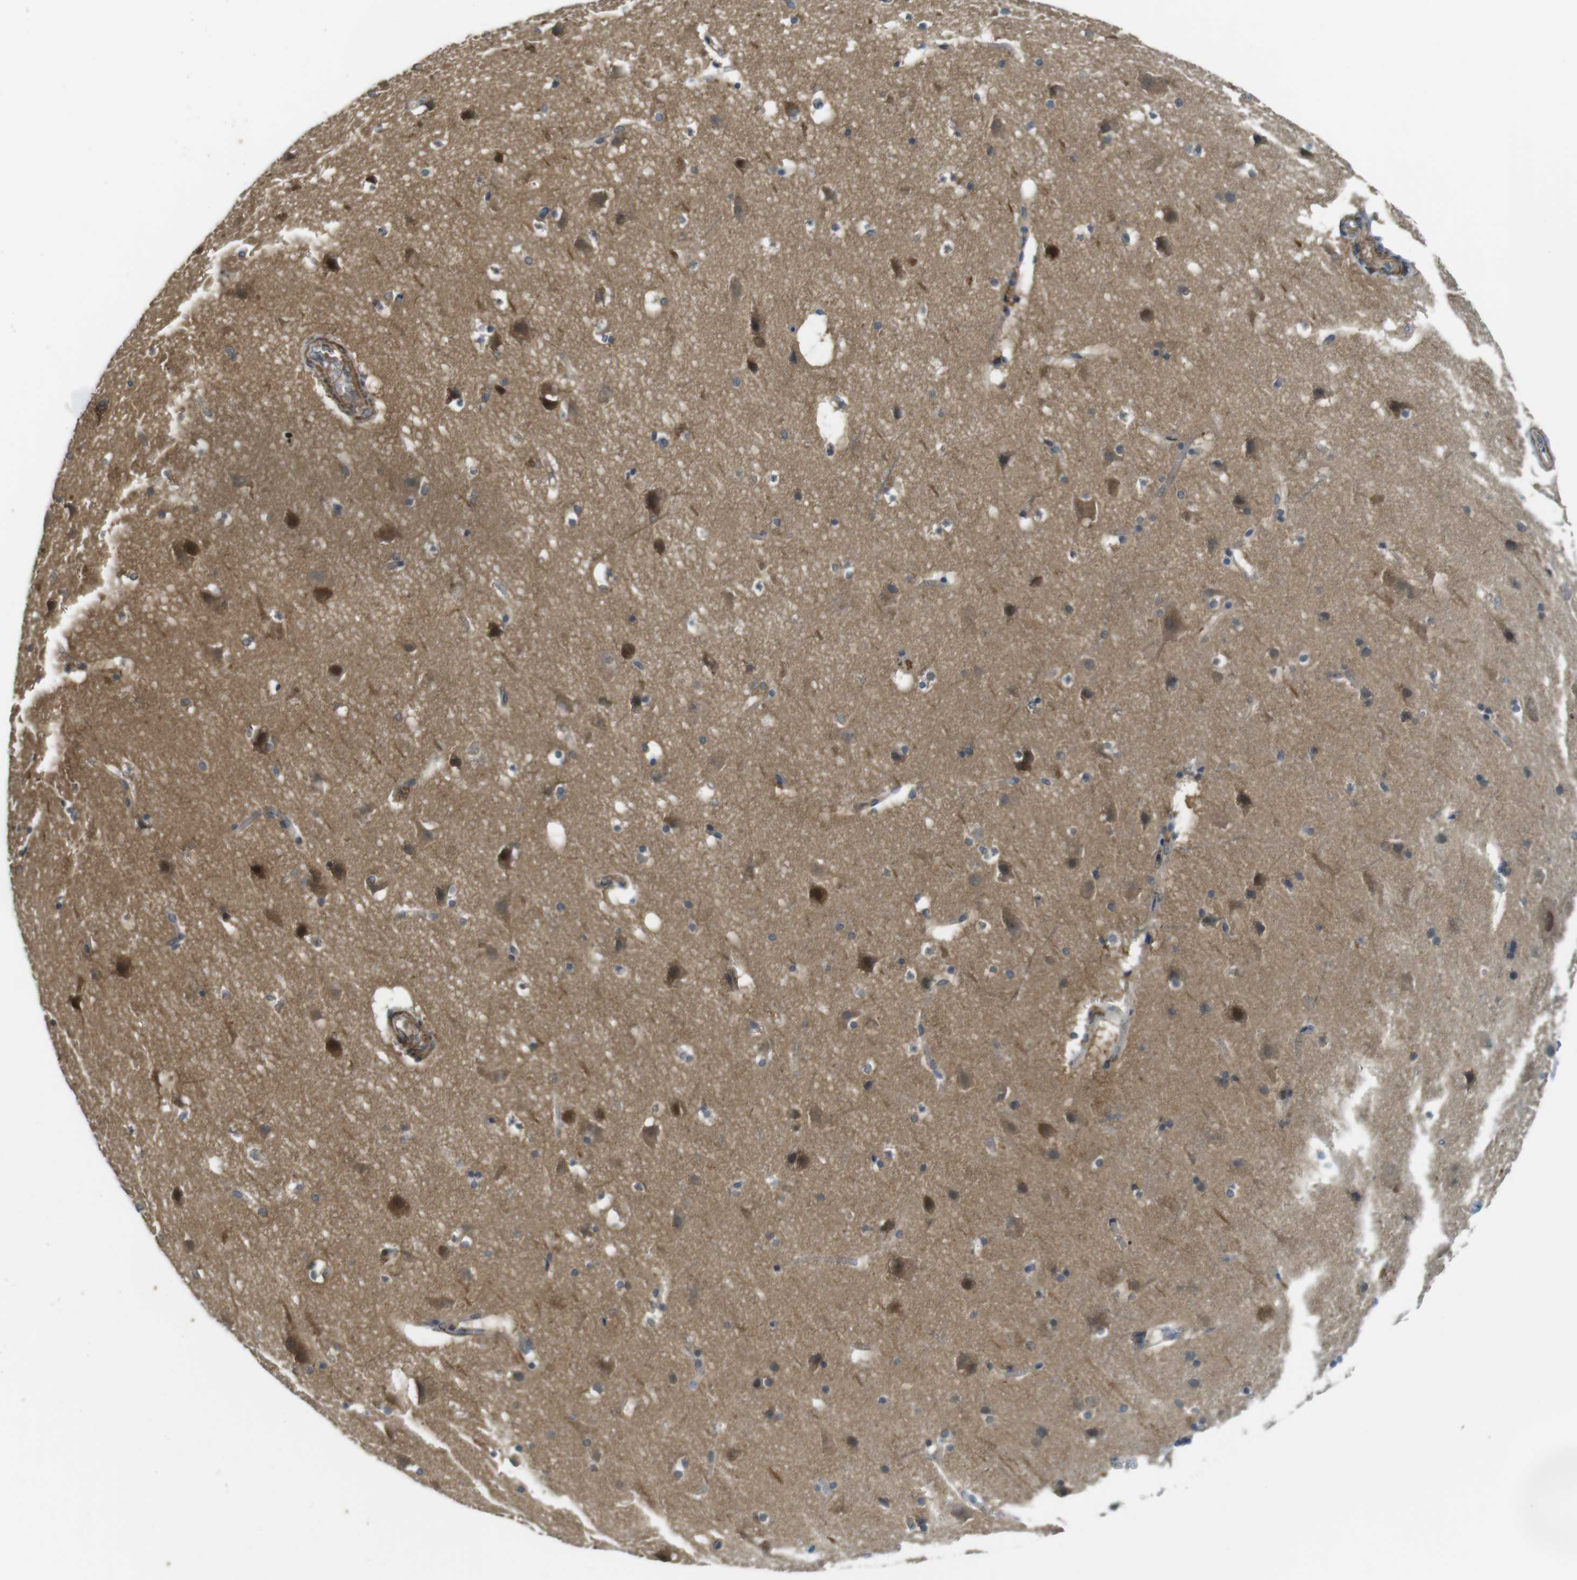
{"staining": {"intensity": "negative", "quantity": "none", "location": "none"}, "tissue": "cerebral cortex", "cell_type": "Endothelial cells", "image_type": "normal", "snomed": [{"axis": "morphology", "description": "Normal tissue, NOS"}, {"axis": "topography", "description": "Cerebral cortex"}], "caption": "Immunohistochemical staining of benign human cerebral cortex exhibits no significant expression in endothelial cells.", "gene": "LRRC3B", "patient": {"sex": "male", "age": 45}}